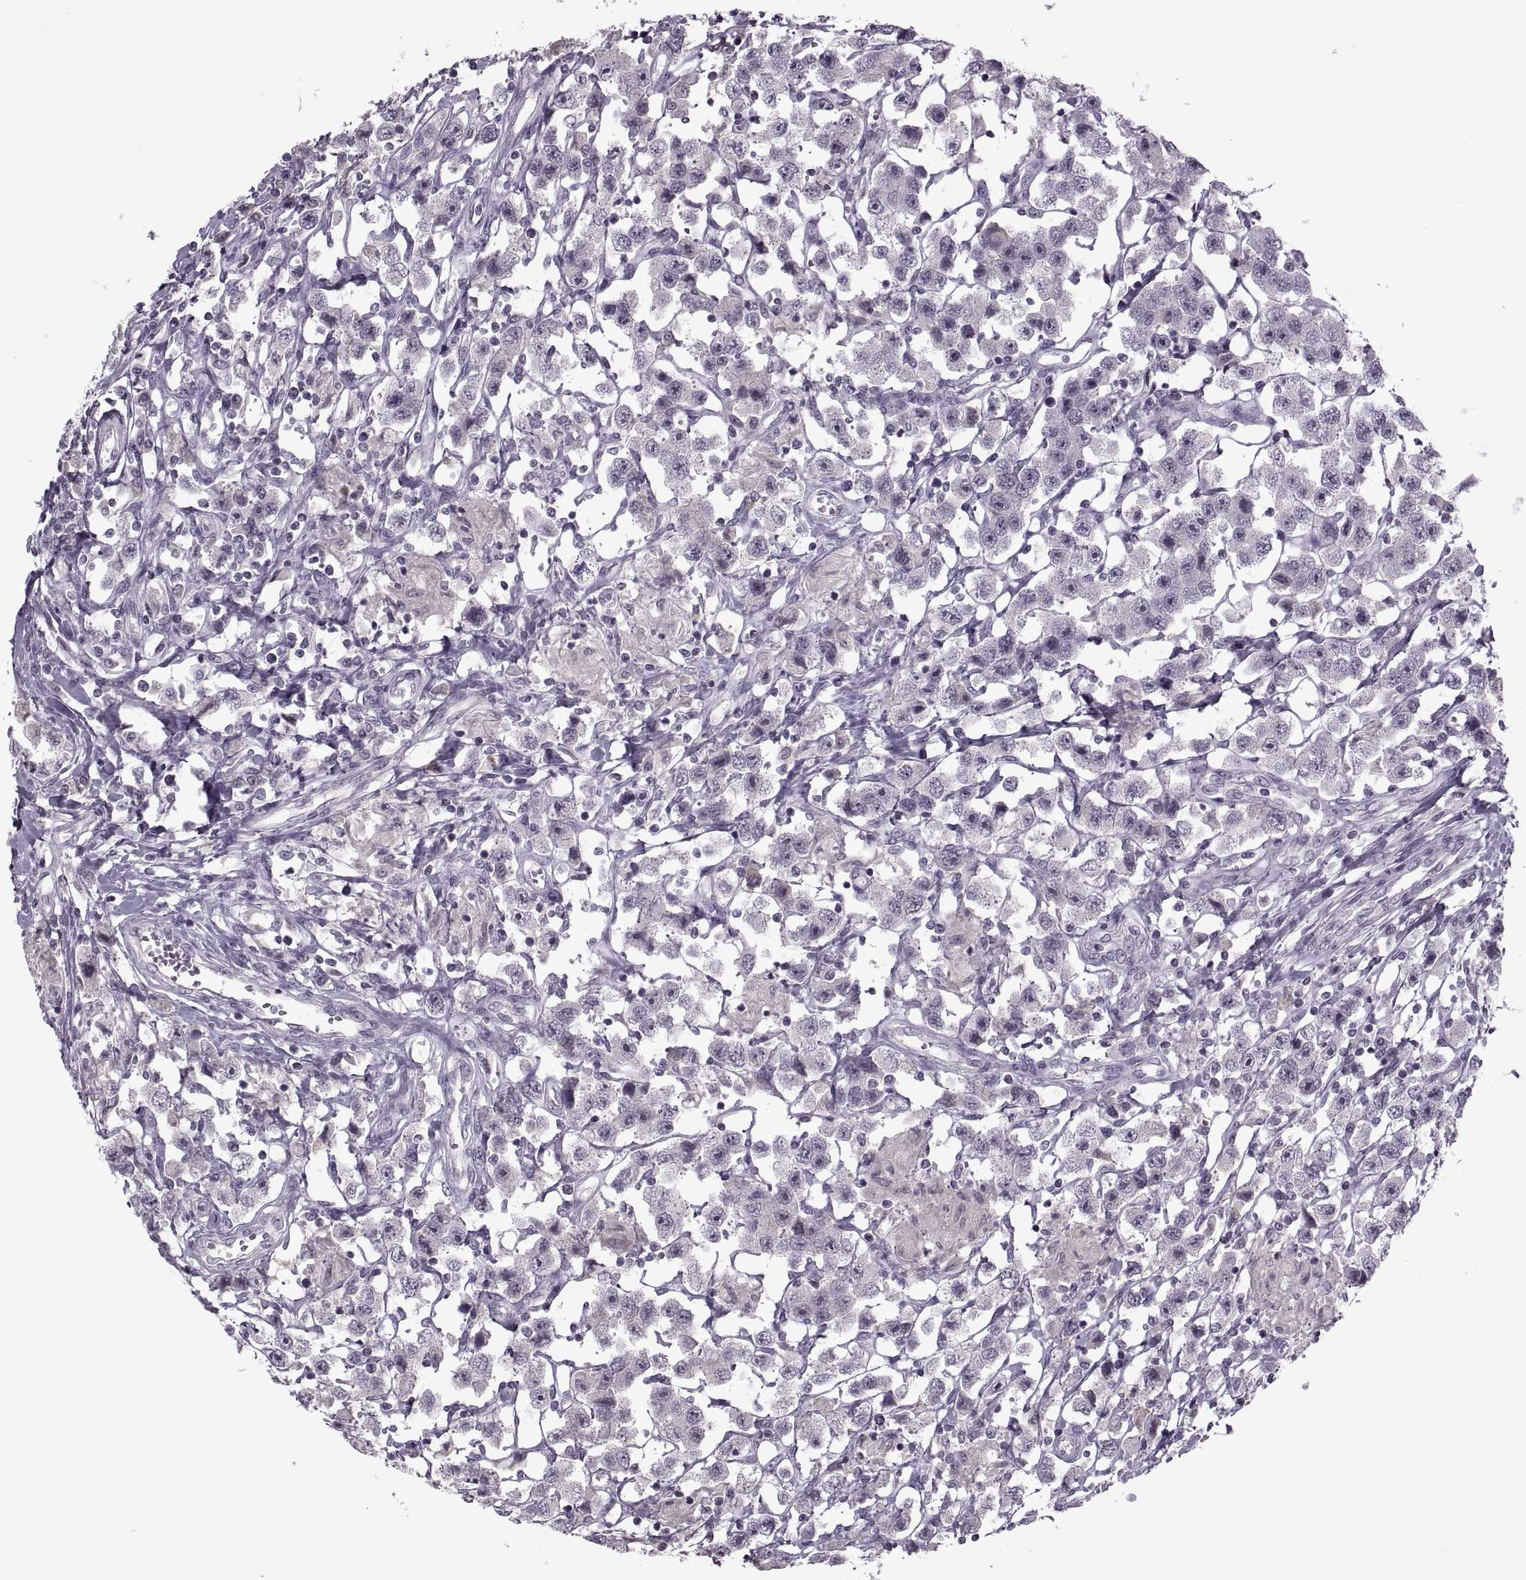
{"staining": {"intensity": "negative", "quantity": "none", "location": "none"}, "tissue": "testis cancer", "cell_type": "Tumor cells", "image_type": "cancer", "snomed": [{"axis": "morphology", "description": "Seminoma, NOS"}, {"axis": "topography", "description": "Testis"}], "caption": "An IHC histopathology image of testis cancer is shown. There is no staining in tumor cells of testis cancer.", "gene": "MGAT4D", "patient": {"sex": "male", "age": 45}}